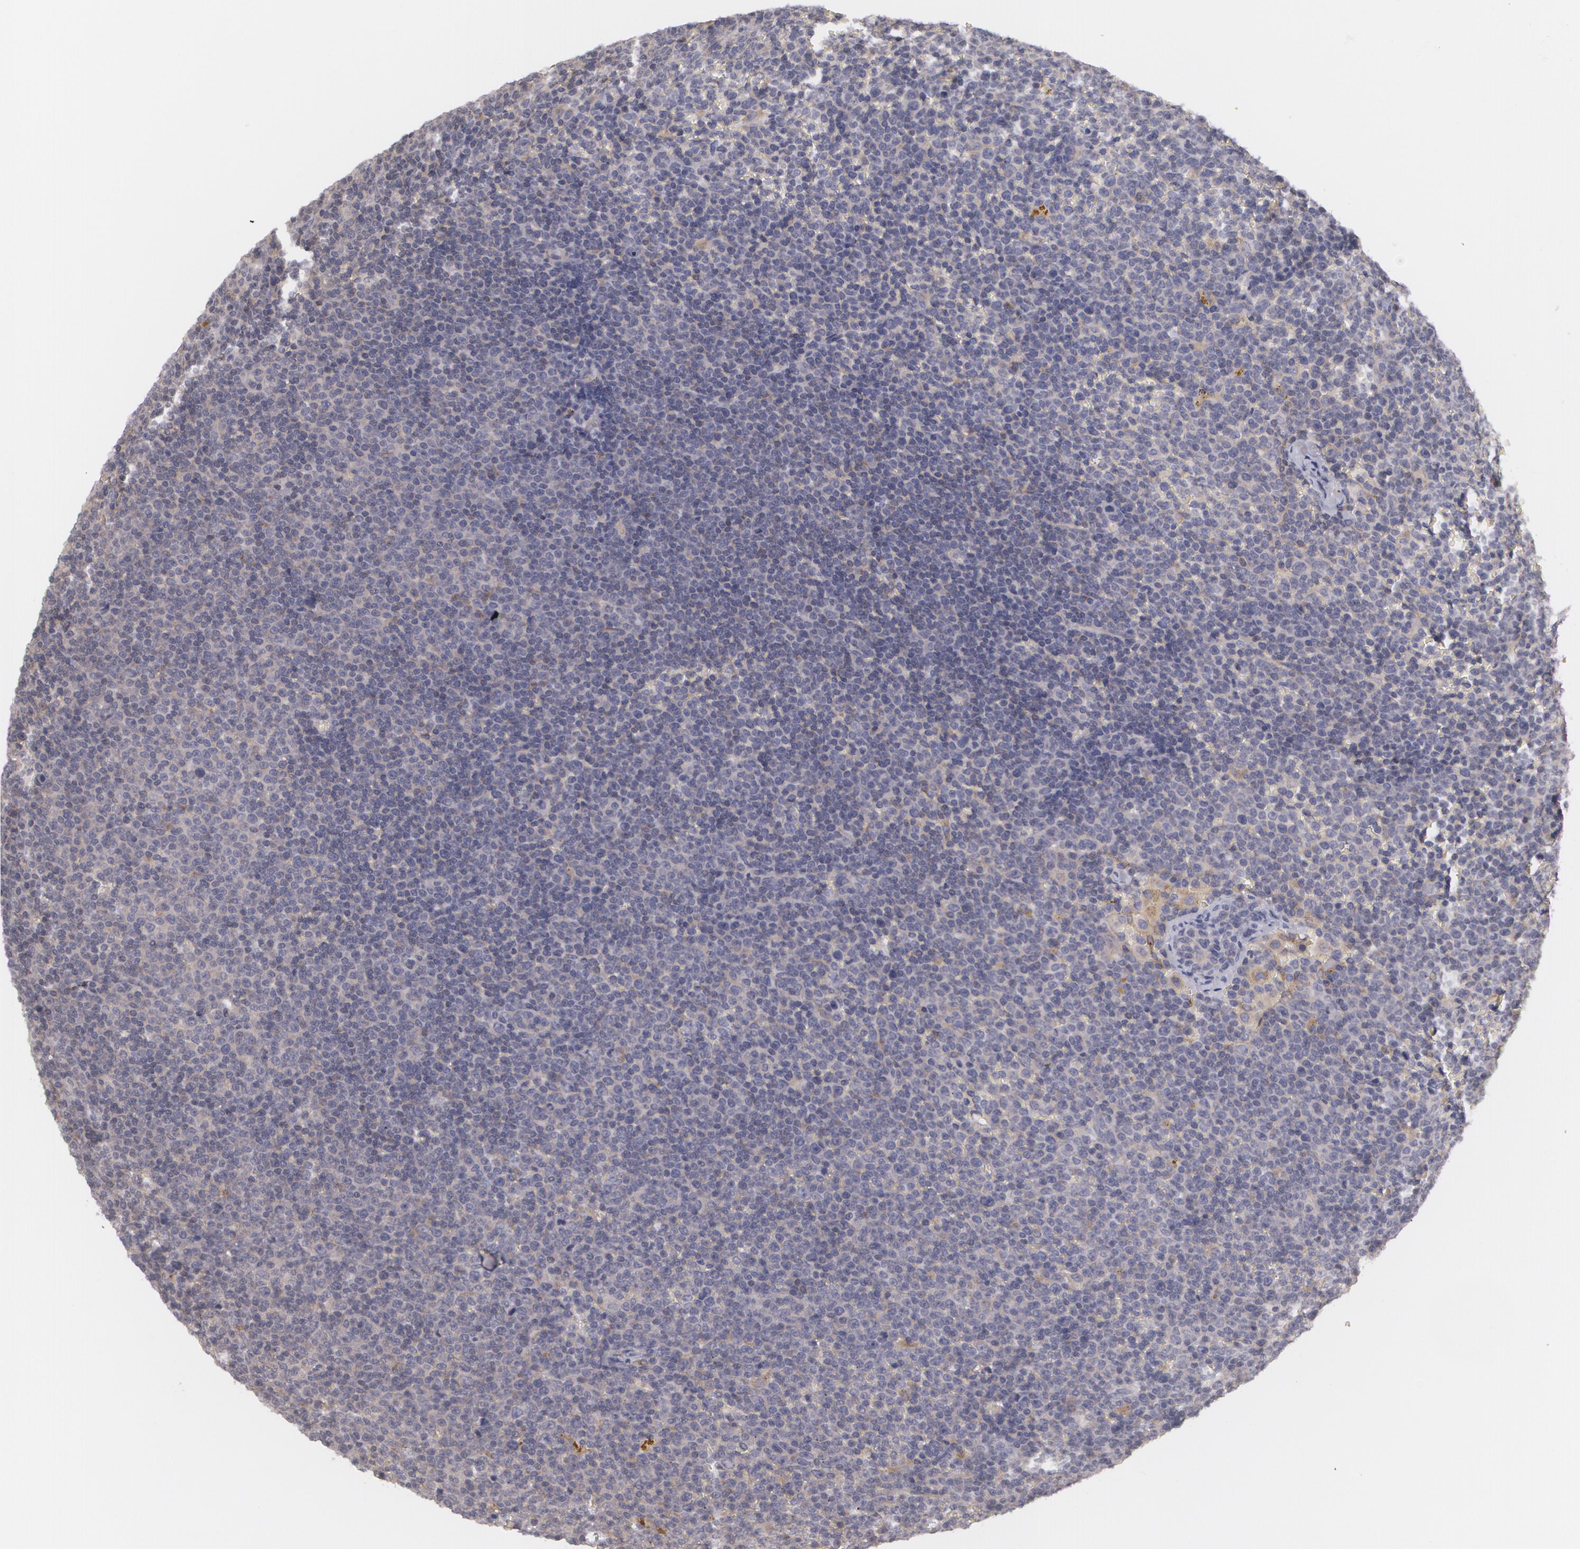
{"staining": {"intensity": "weak", "quantity": "25%-75%", "location": "cytoplasmic/membranous"}, "tissue": "lymphoma", "cell_type": "Tumor cells", "image_type": "cancer", "snomed": [{"axis": "morphology", "description": "Malignant lymphoma, non-Hodgkin's type, Low grade"}, {"axis": "topography", "description": "Lymph node"}], "caption": "Human lymphoma stained with a brown dye demonstrates weak cytoplasmic/membranous positive expression in about 25%-75% of tumor cells.", "gene": "CASK", "patient": {"sex": "male", "age": 50}}